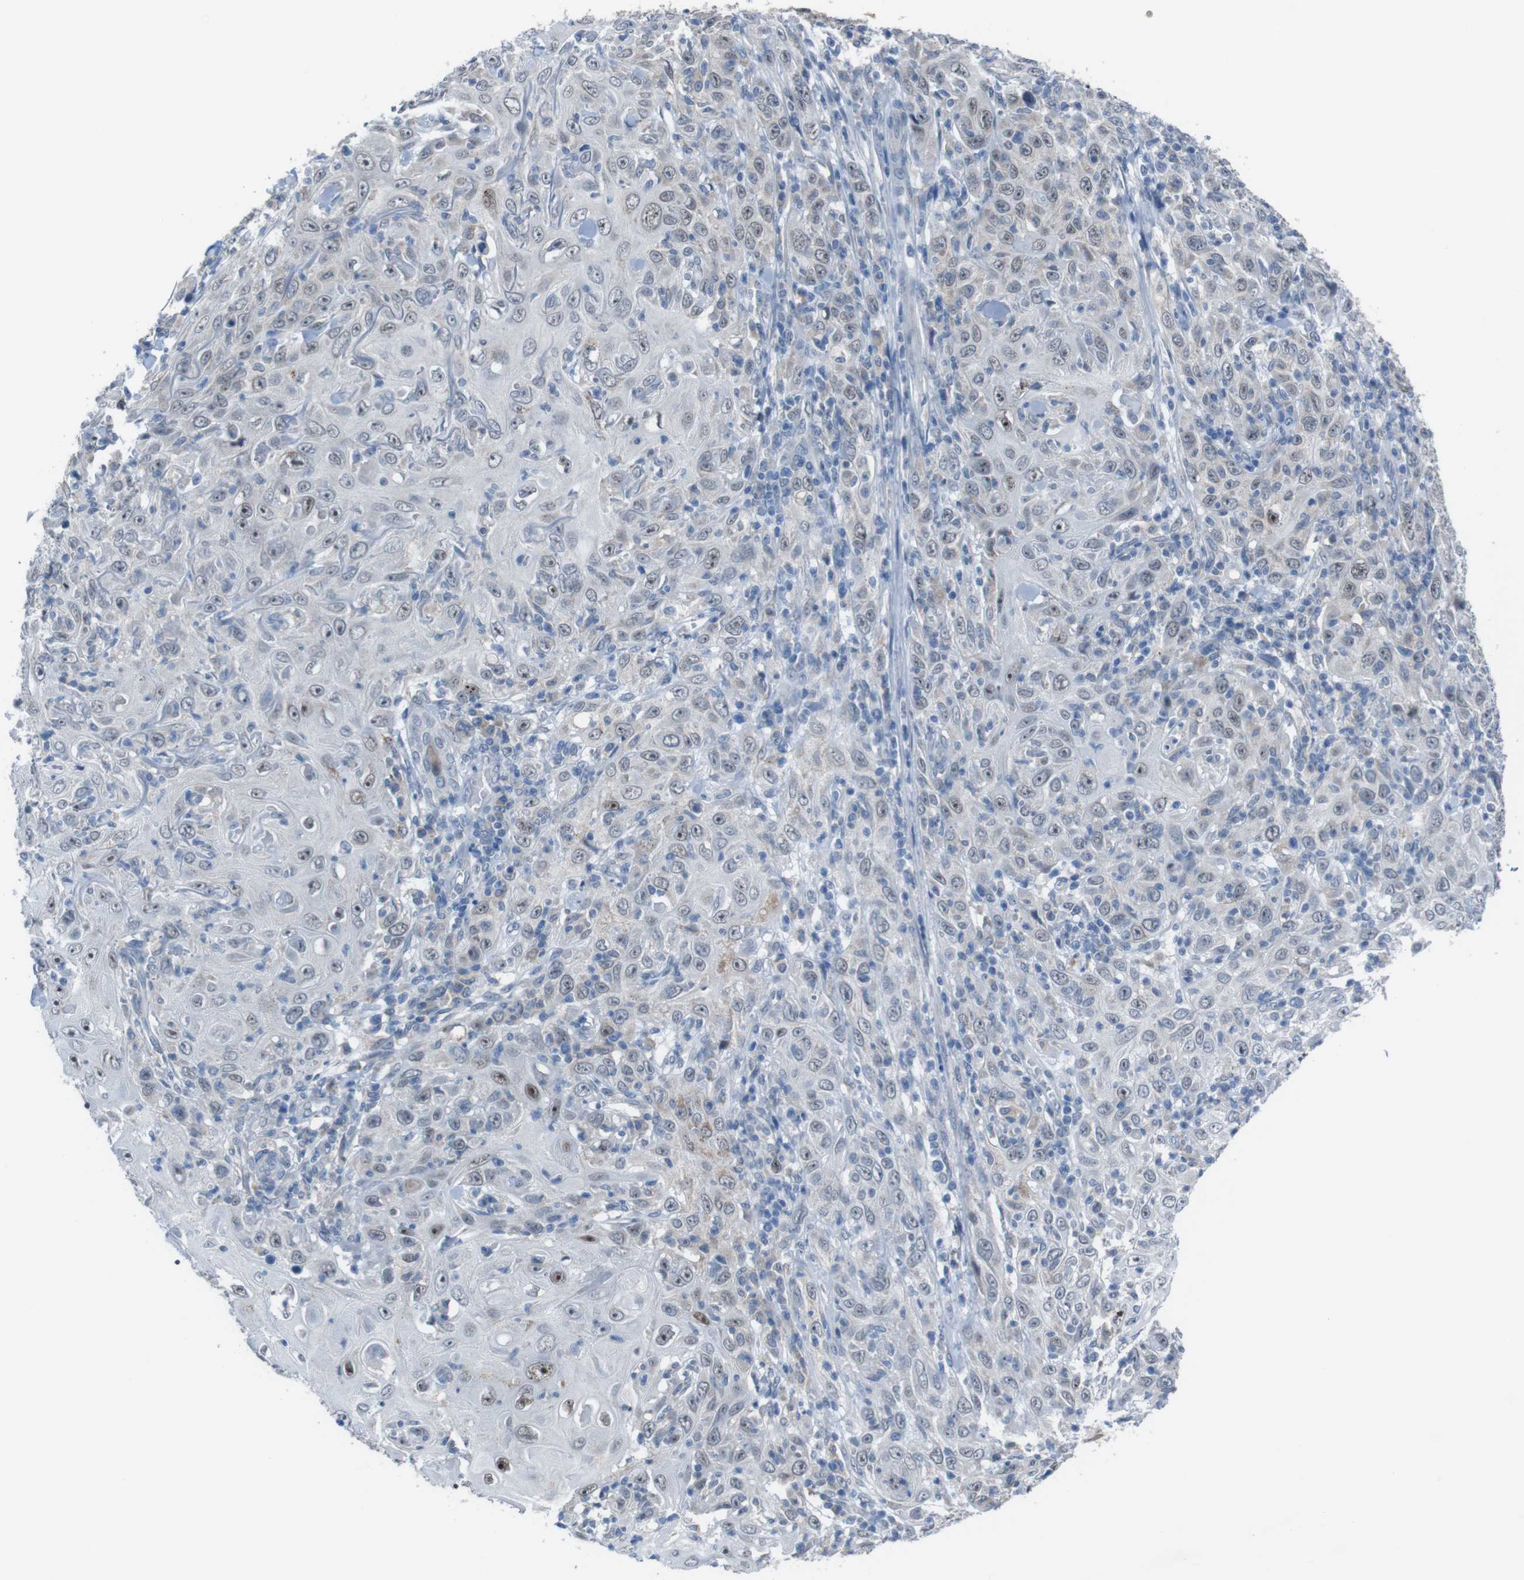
{"staining": {"intensity": "moderate", "quantity": "<25%", "location": "nuclear"}, "tissue": "skin cancer", "cell_type": "Tumor cells", "image_type": "cancer", "snomed": [{"axis": "morphology", "description": "Squamous cell carcinoma, NOS"}, {"axis": "topography", "description": "Skin"}], "caption": "There is low levels of moderate nuclear staining in tumor cells of squamous cell carcinoma (skin), as demonstrated by immunohistochemical staining (brown color).", "gene": "CDH22", "patient": {"sex": "female", "age": 88}}